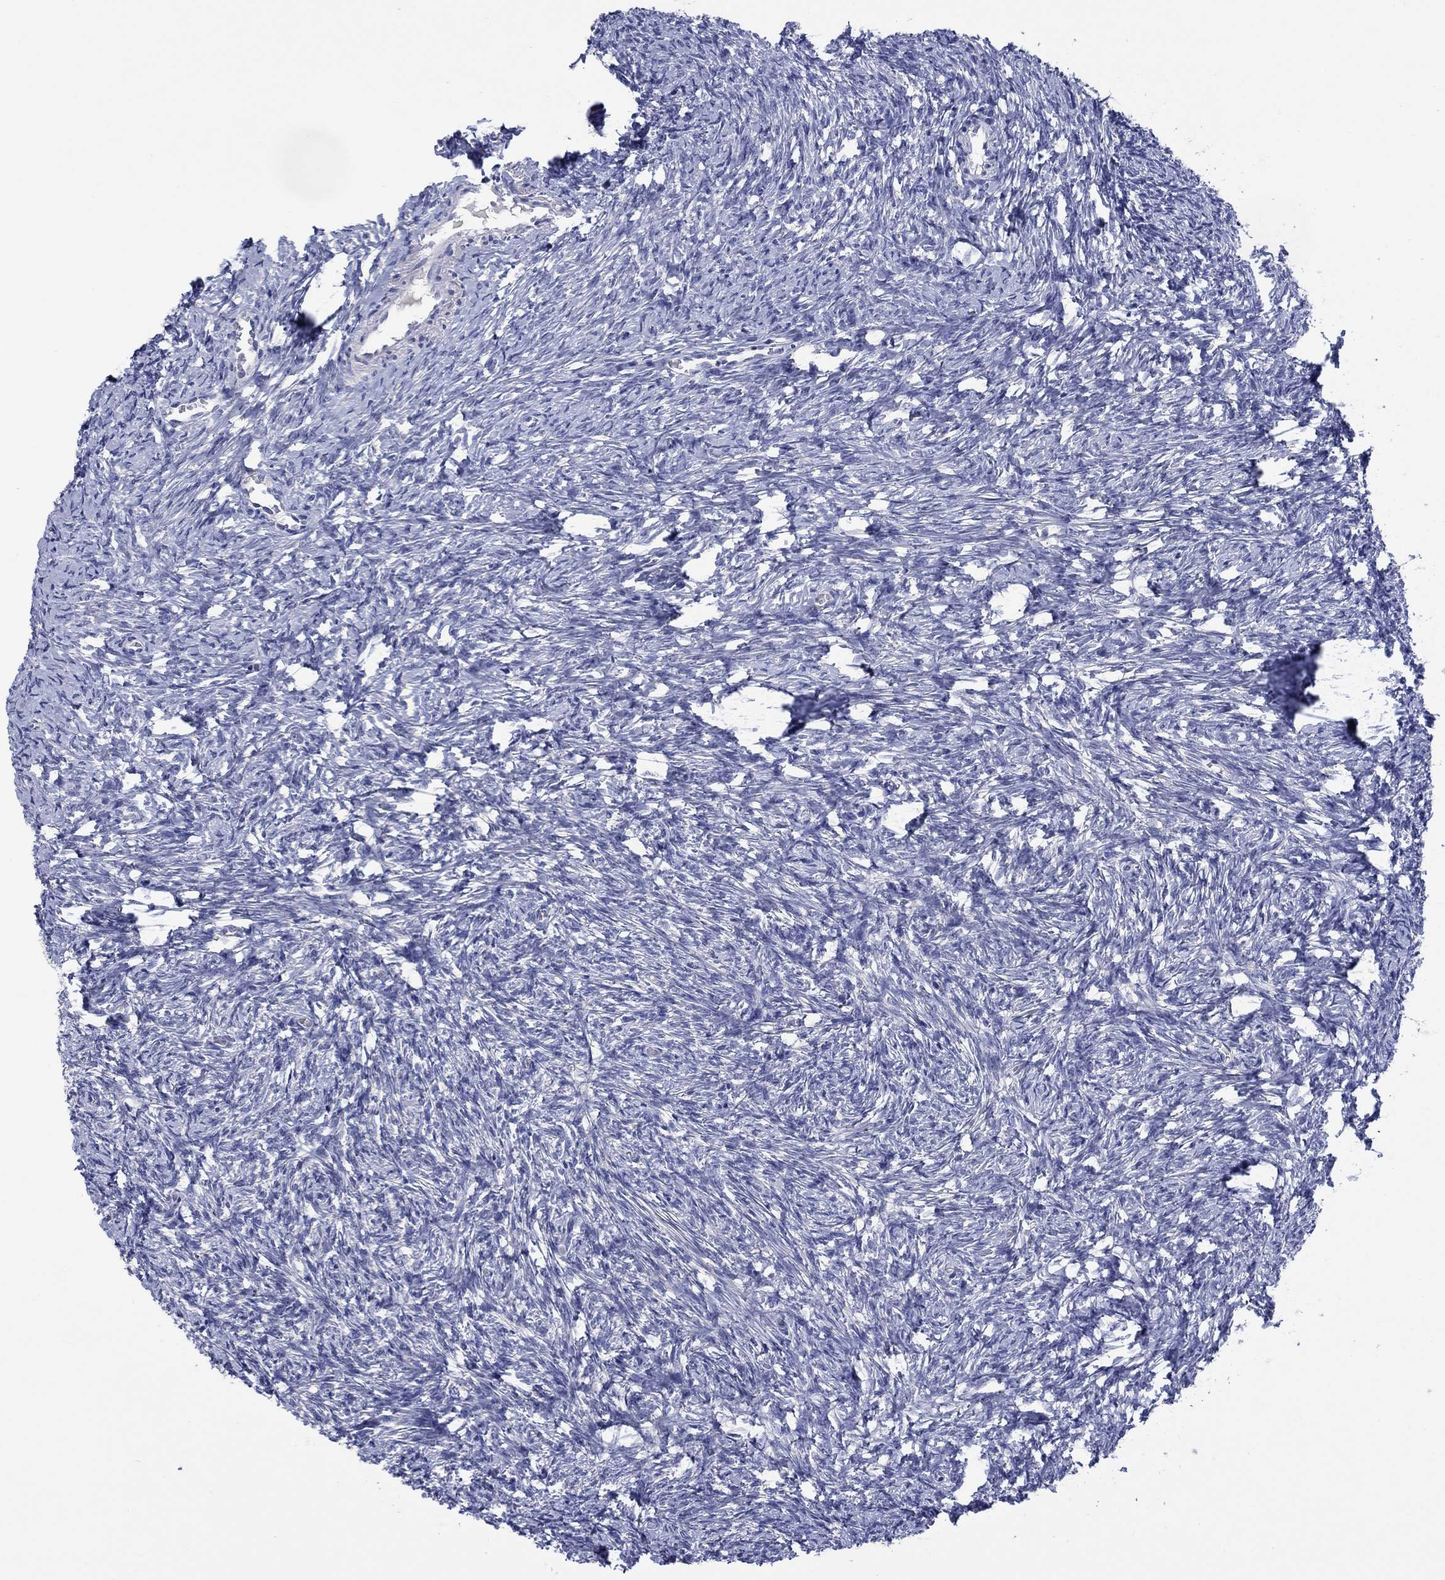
{"staining": {"intensity": "strong", "quantity": ">75%", "location": "cytoplasmic/membranous"}, "tissue": "ovary", "cell_type": "Follicle cells", "image_type": "normal", "snomed": [{"axis": "morphology", "description": "Normal tissue, NOS"}, {"axis": "topography", "description": "Ovary"}], "caption": "Immunohistochemical staining of benign ovary displays high levels of strong cytoplasmic/membranous expression in about >75% of follicle cells. (DAB (3,3'-diaminobenzidine) IHC, brown staining for protein, blue staining for nuclei).", "gene": "CLVS1", "patient": {"sex": "female", "age": 39}}